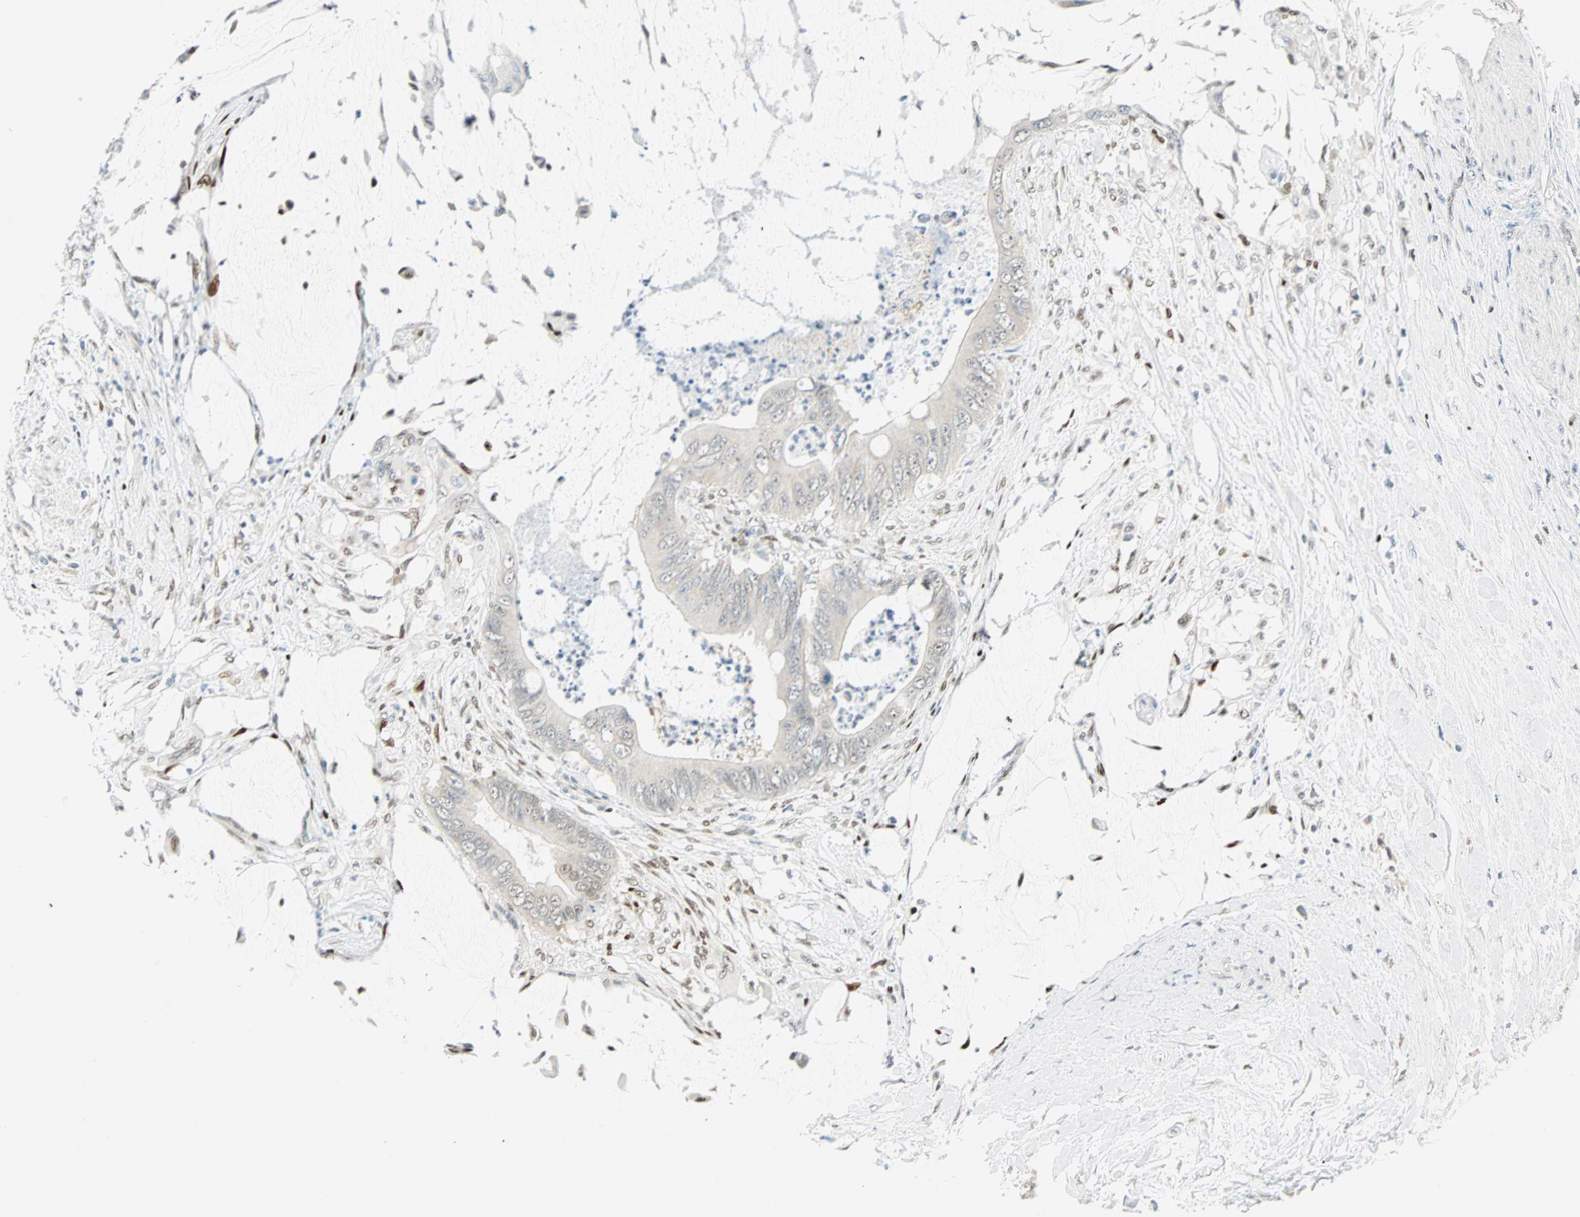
{"staining": {"intensity": "negative", "quantity": "none", "location": "none"}, "tissue": "colorectal cancer", "cell_type": "Tumor cells", "image_type": "cancer", "snomed": [{"axis": "morphology", "description": "Adenocarcinoma, NOS"}, {"axis": "topography", "description": "Rectum"}], "caption": "IHC histopathology image of human colorectal cancer stained for a protein (brown), which exhibits no staining in tumor cells. Nuclei are stained in blue.", "gene": "MSX2", "patient": {"sex": "female", "age": 77}}